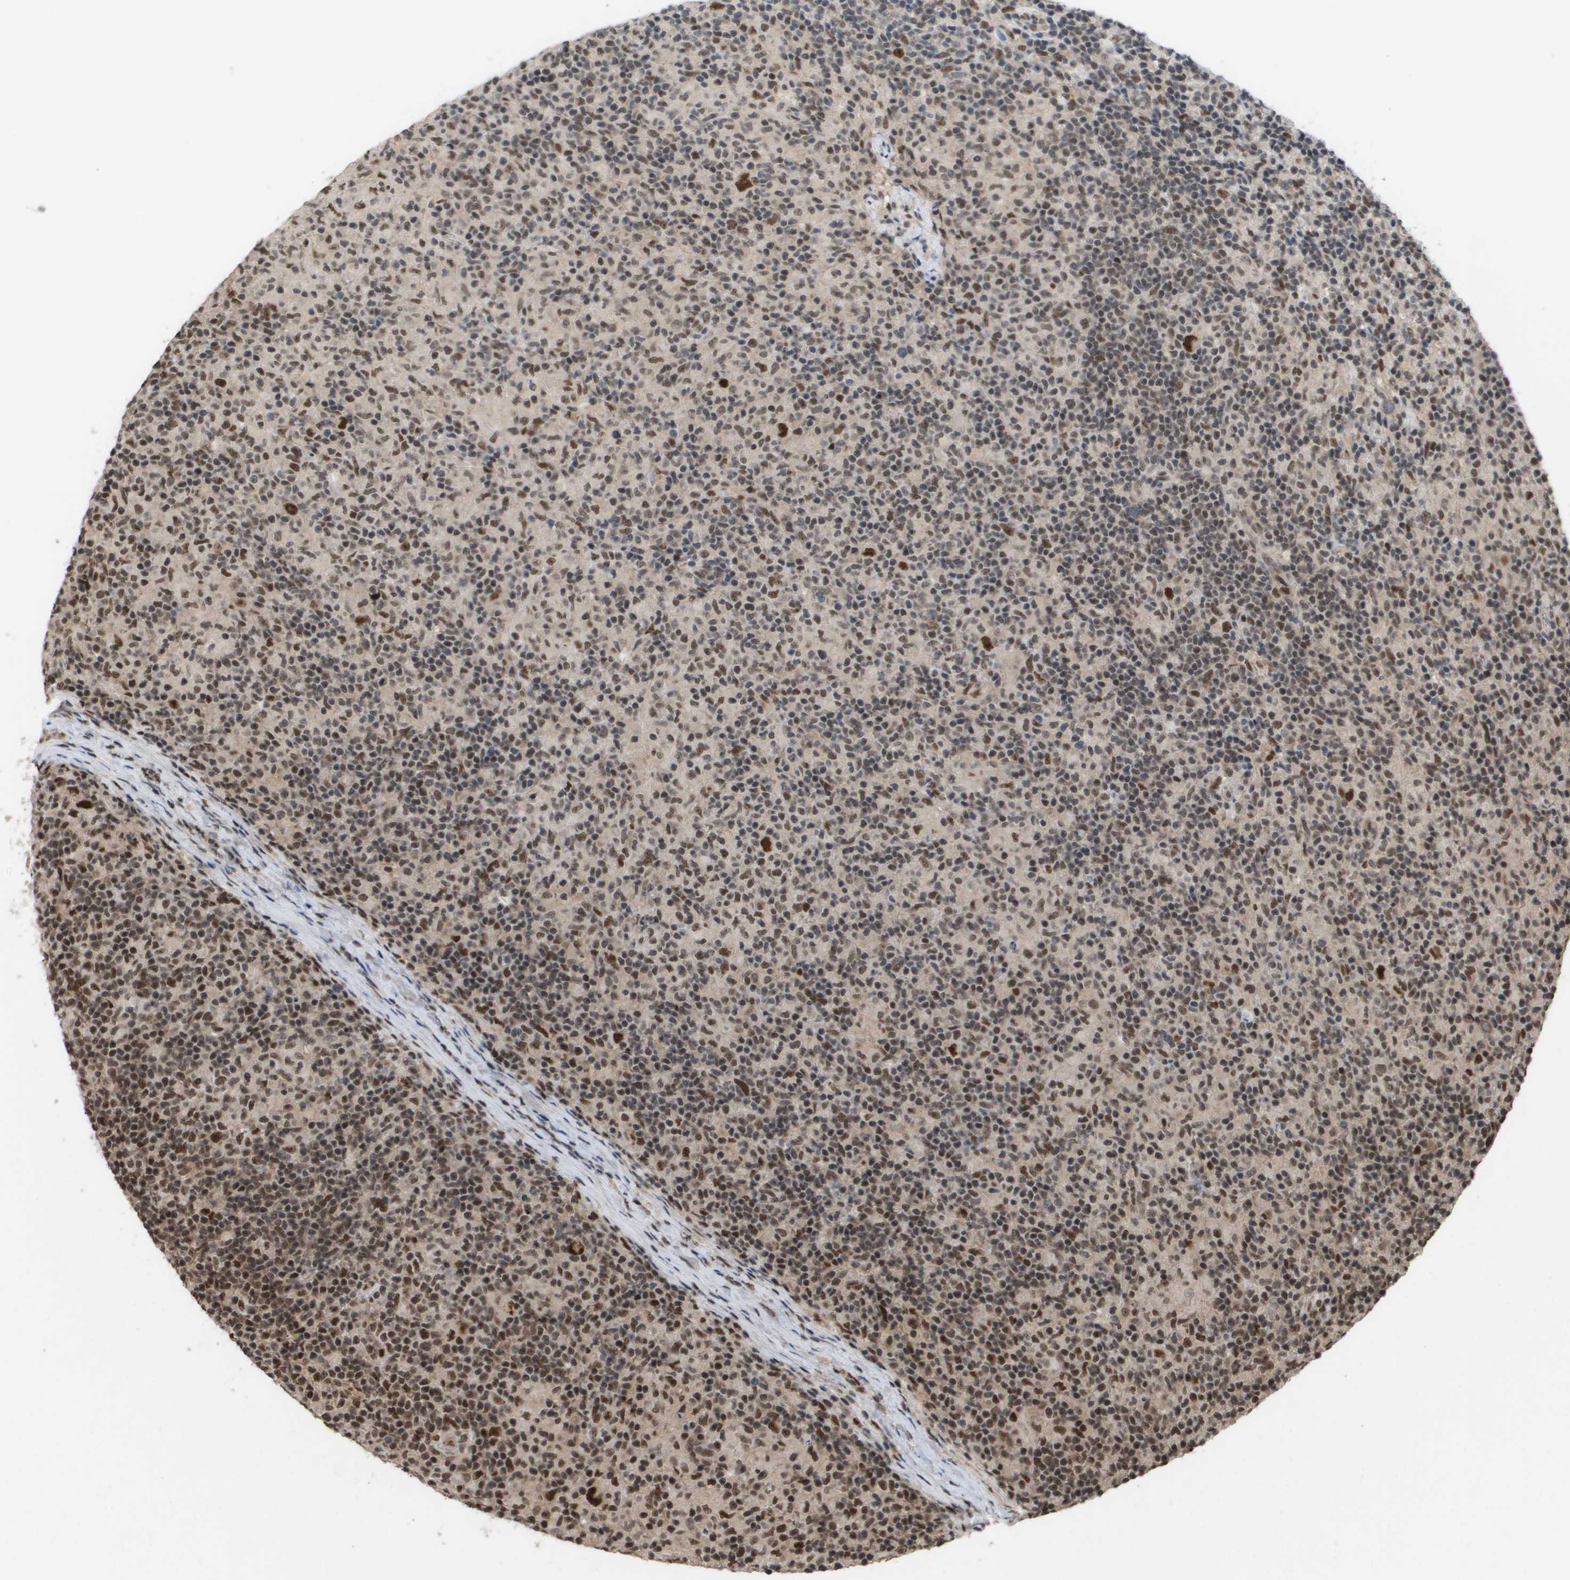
{"staining": {"intensity": "strong", "quantity": ">75%", "location": "nuclear"}, "tissue": "lymphoma", "cell_type": "Tumor cells", "image_type": "cancer", "snomed": [{"axis": "morphology", "description": "Hodgkin's disease, NOS"}, {"axis": "topography", "description": "Lymph node"}], "caption": "Lymphoma stained with DAB immunohistochemistry (IHC) shows high levels of strong nuclear staining in approximately >75% of tumor cells.", "gene": "CDT1", "patient": {"sex": "male", "age": 70}}